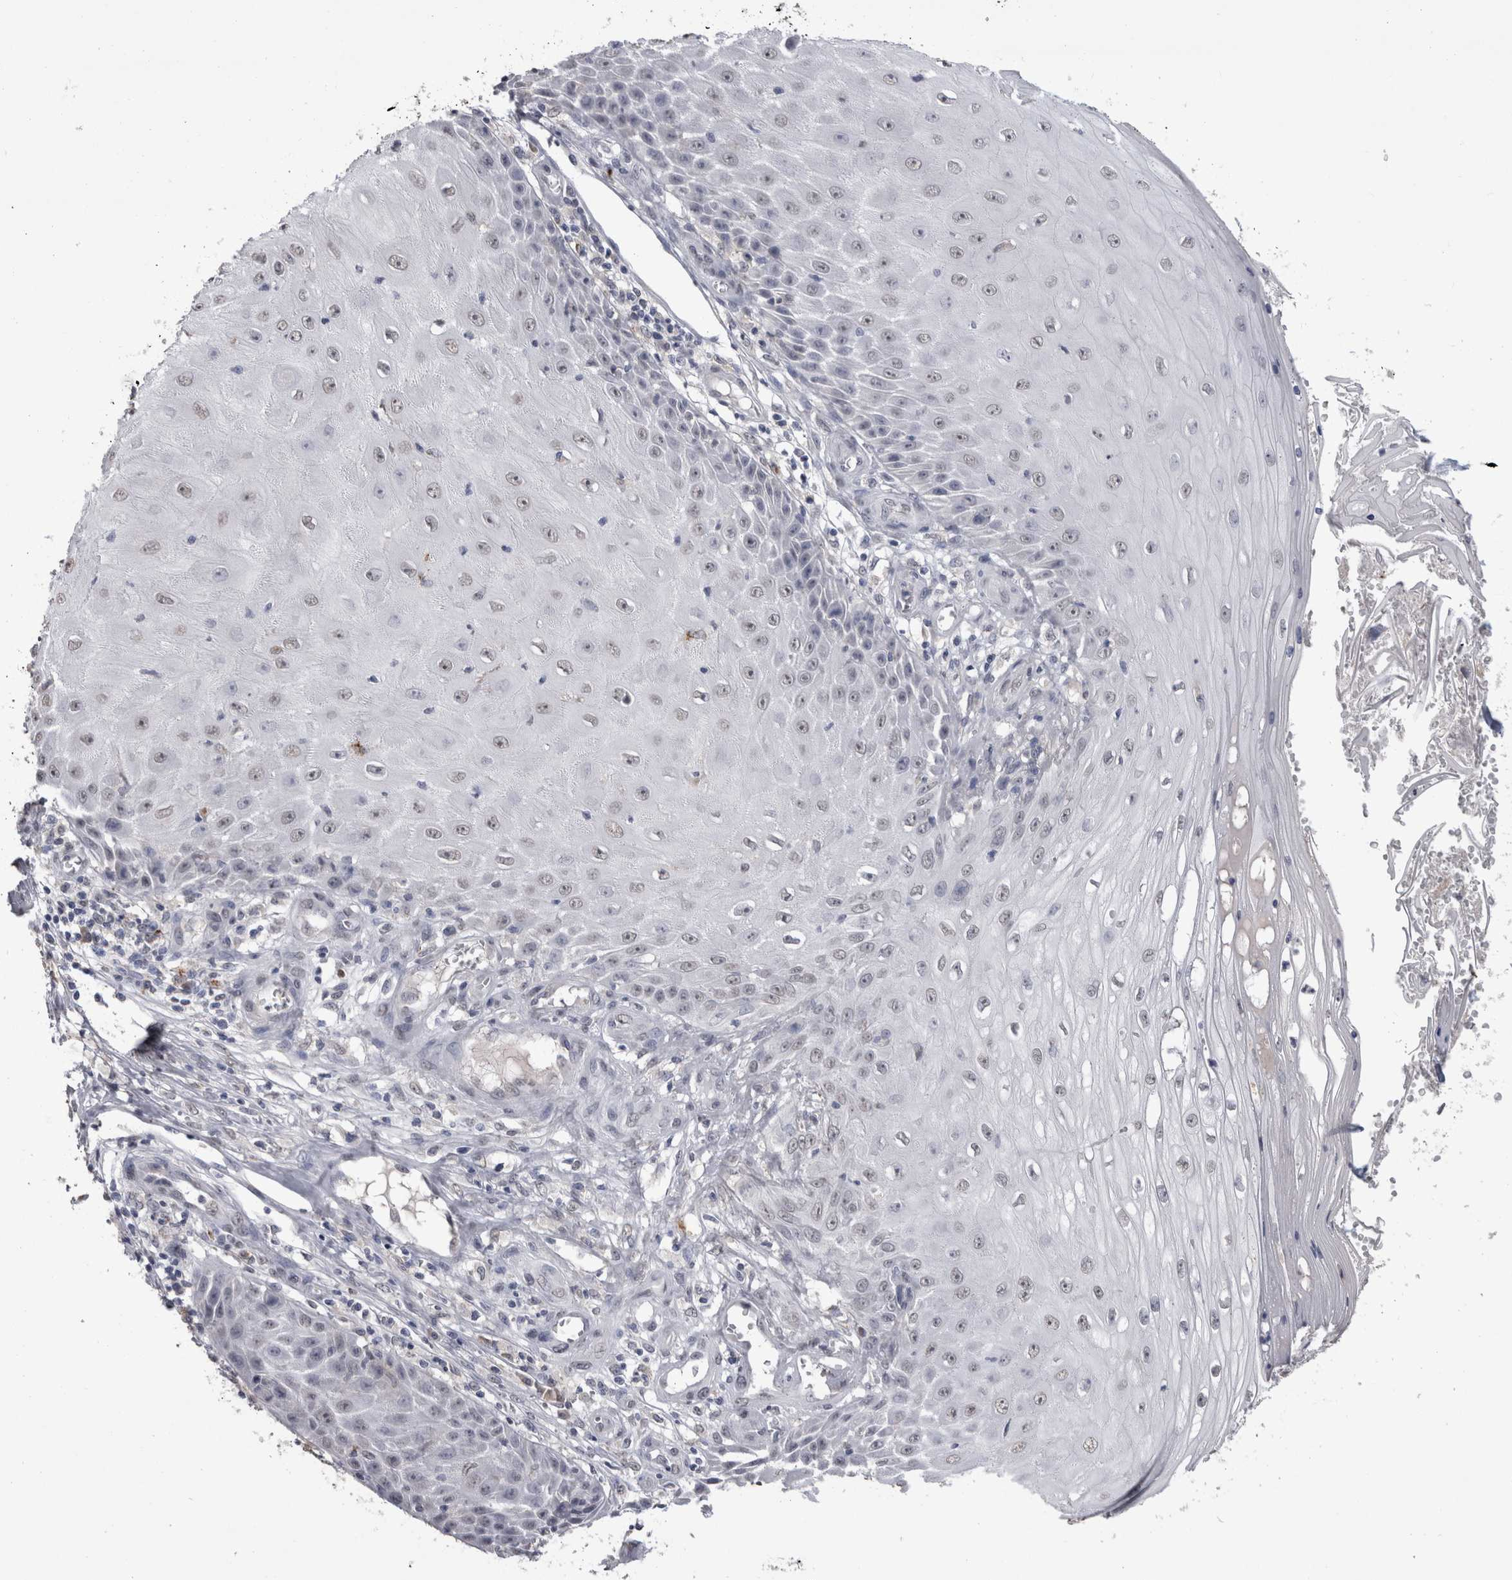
{"staining": {"intensity": "negative", "quantity": "none", "location": "none"}, "tissue": "skin cancer", "cell_type": "Tumor cells", "image_type": "cancer", "snomed": [{"axis": "morphology", "description": "Squamous cell carcinoma, NOS"}, {"axis": "topography", "description": "Skin"}], "caption": "High magnification brightfield microscopy of squamous cell carcinoma (skin) stained with DAB (3,3'-diaminobenzidine) (brown) and counterstained with hematoxylin (blue): tumor cells show no significant staining.", "gene": "PAX5", "patient": {"sex": "female", "age": 73}}